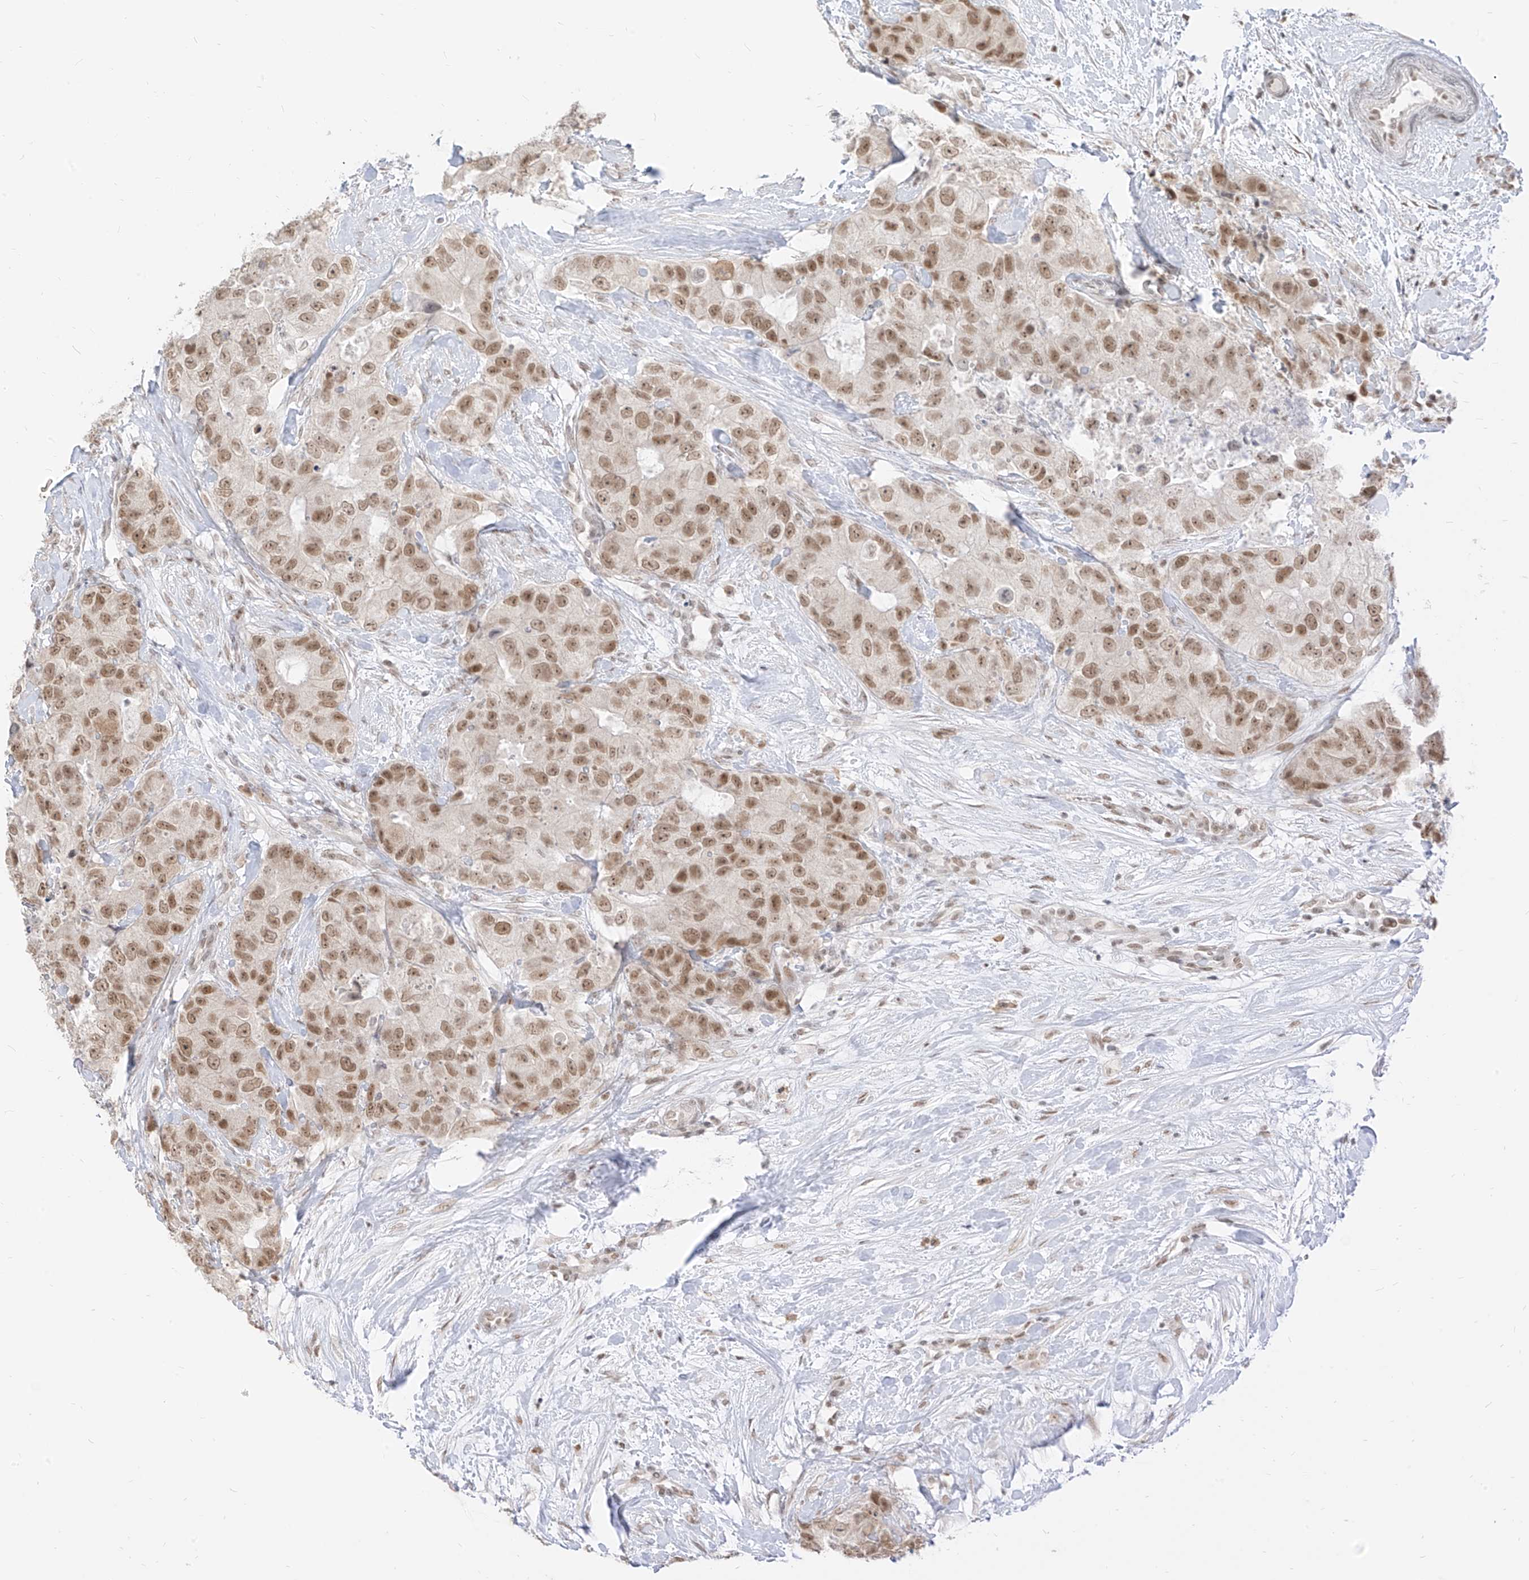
{"staining": {"intensity": "moderate", "quantity": ">75%", "location": "nuclear"}, "tissue": "breast cancer", "cell_type": "Tumor cells", "image_type": "cancer", "snomed": [{"axis": "morphology", "description": "Duct carcinoma"}, {"axis": "topography", "description": "Breast"}], "caption": "Protein expression analysis of breast invasive ductal carcinoma displays moderate nuclear expression in approximately >75% of tumor cells. (IHC, brightfield microscopy, high magnification).", "gene": "SUPT5H", "patient": {"sex": "female", "age": 62}}